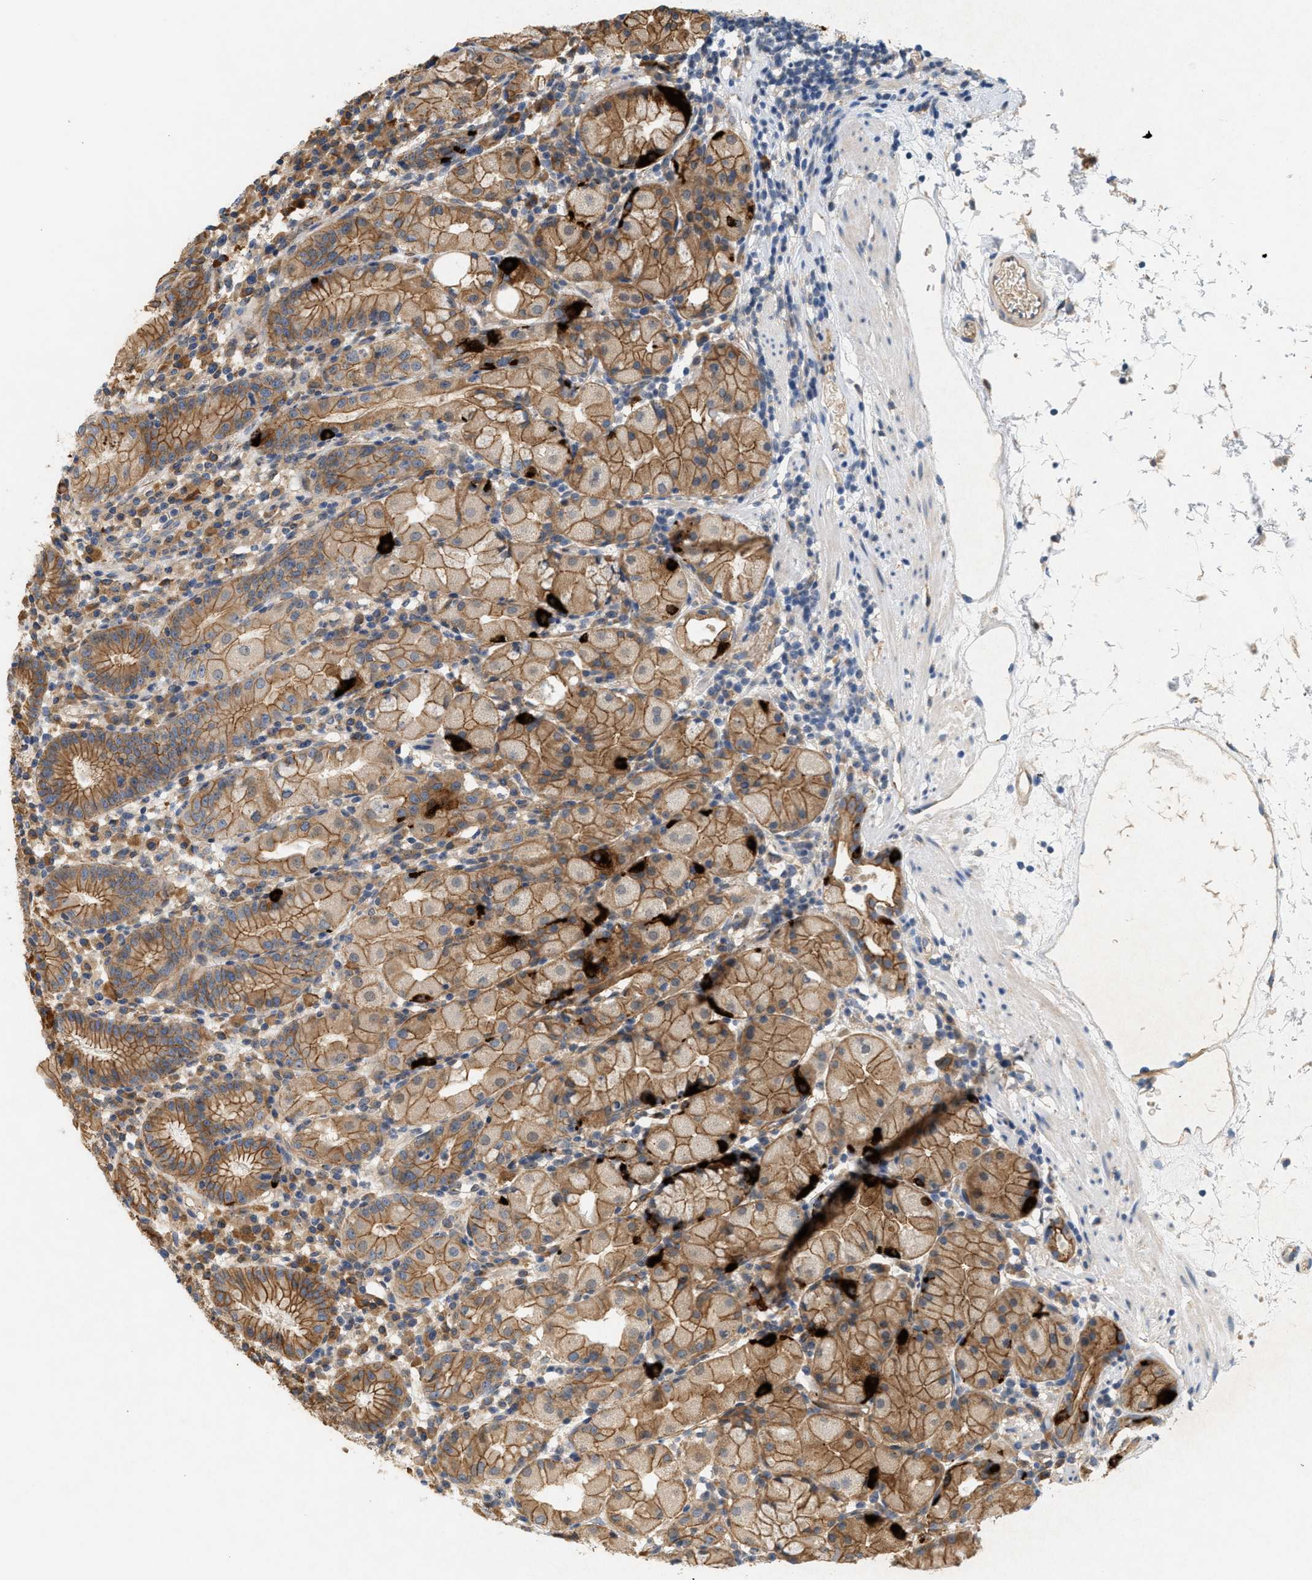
{"staining": {"intensity": "moderate", "quantity": ">75%", "location": "cytoplasmic/membranous"}, "tissue": "stomach", "cell_type": "Glandular cells", "image_type": "normal", "snomed": [{"axis": "morphology", "description": "Normal tissue, NOS"}, {"axis": "topography", "description": "Stomach"}, {"axis": "topography", "description": "Stomach, lower"}], "caption": "A brown stain highlights moderate cytoplasmic/membranous staining of a protein in glandular cells of normal stomach.", "gene": "CTXN1", "patient": {"sex": "female", "age": 75}}